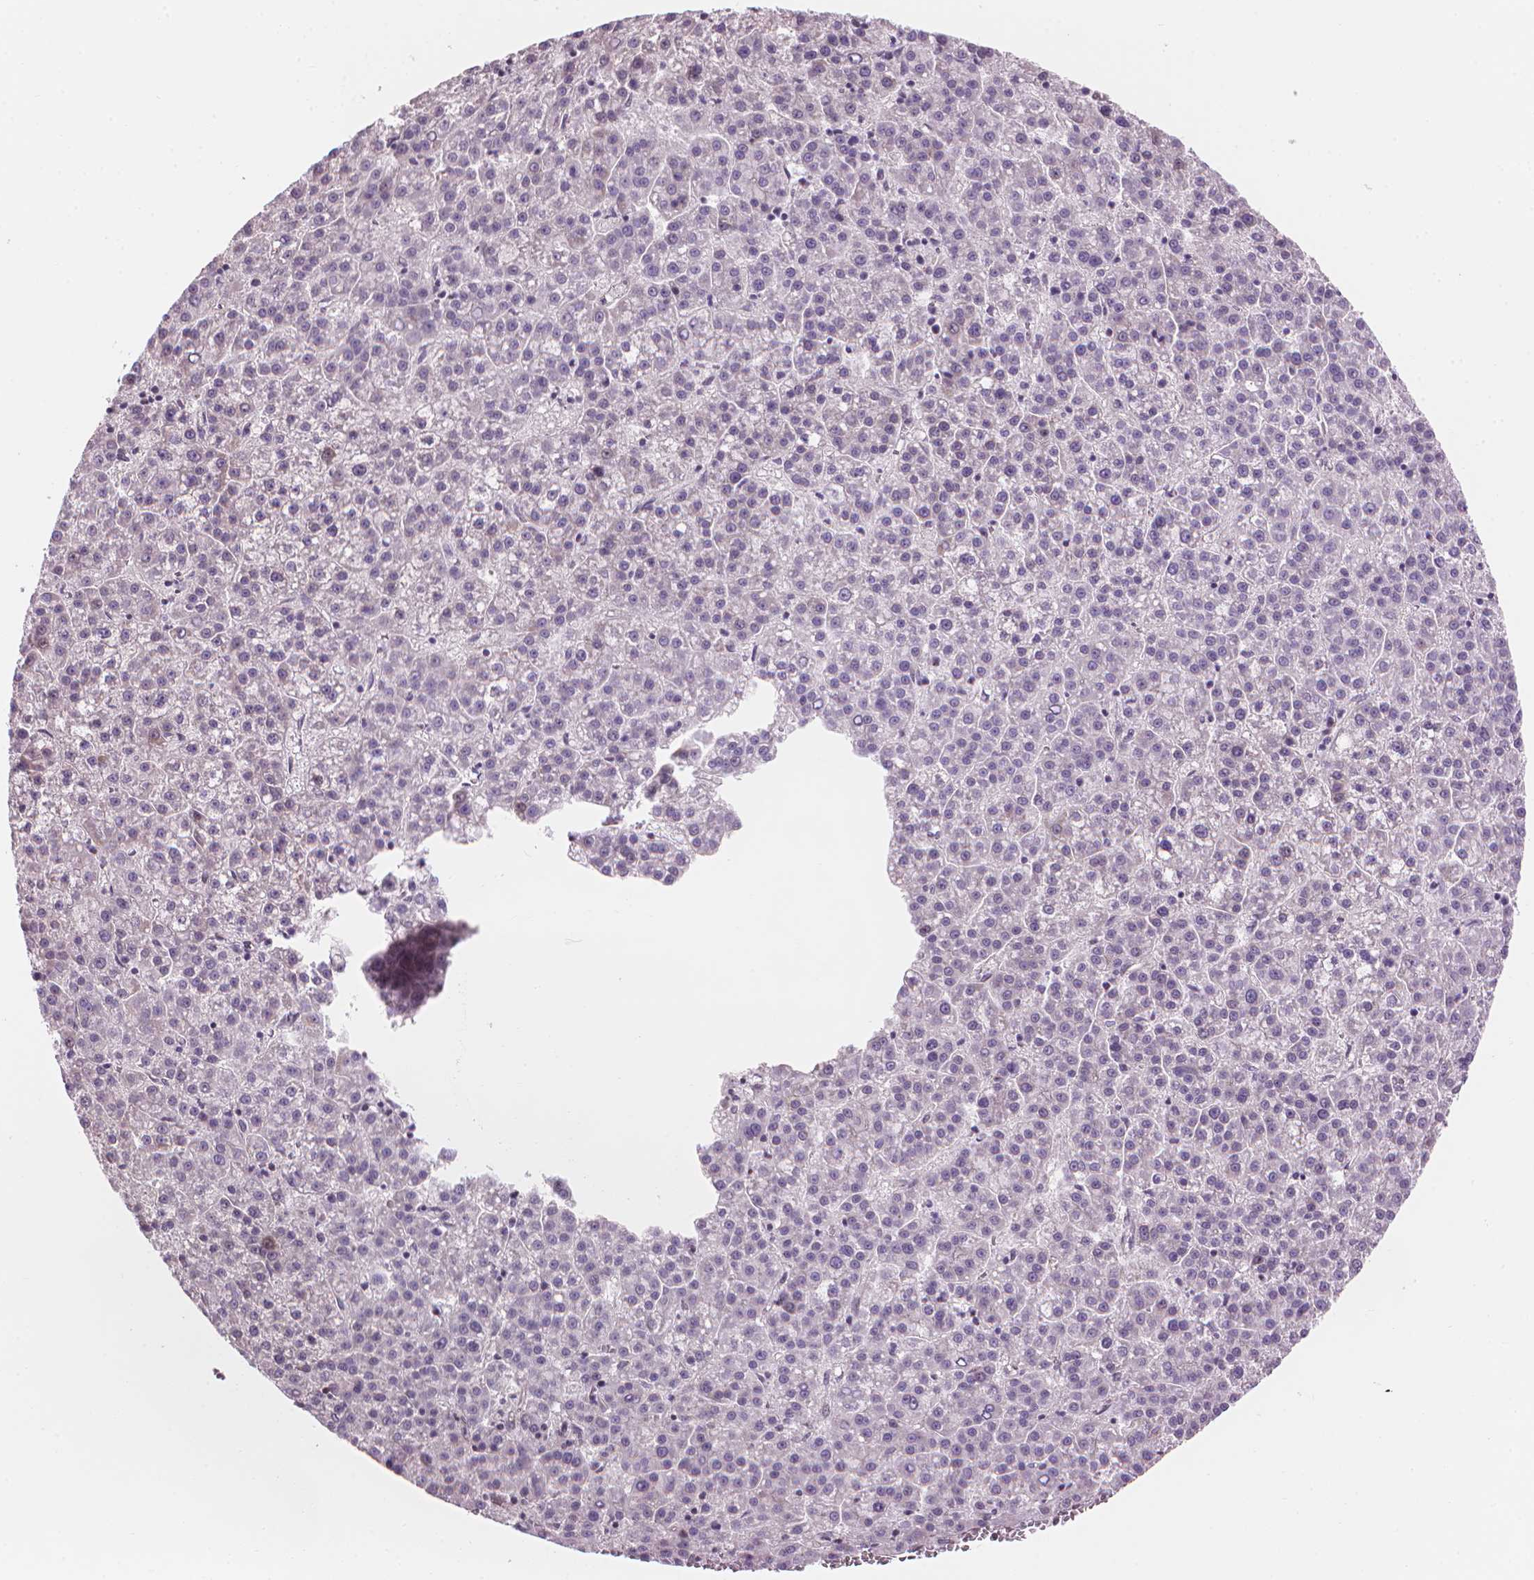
{"staining": {"intensity": "negative", "quantity": "none", "location": "none"}, "tissue": "liver cancer", "cell_type": "Tumor cells", "image_type": "cancer", "snomed": [{"axis": "morphology", "description": "Carcinoma, Hepatocellular, NOS"}, {"axis": "topography", "description": "Liver"}], "caption": "Tumor cells are negative for brown protein staining in hepatocellular carcinoma (liver).", "gene": "IFFO1", "patient": {"sex": "female", "age": 58}}